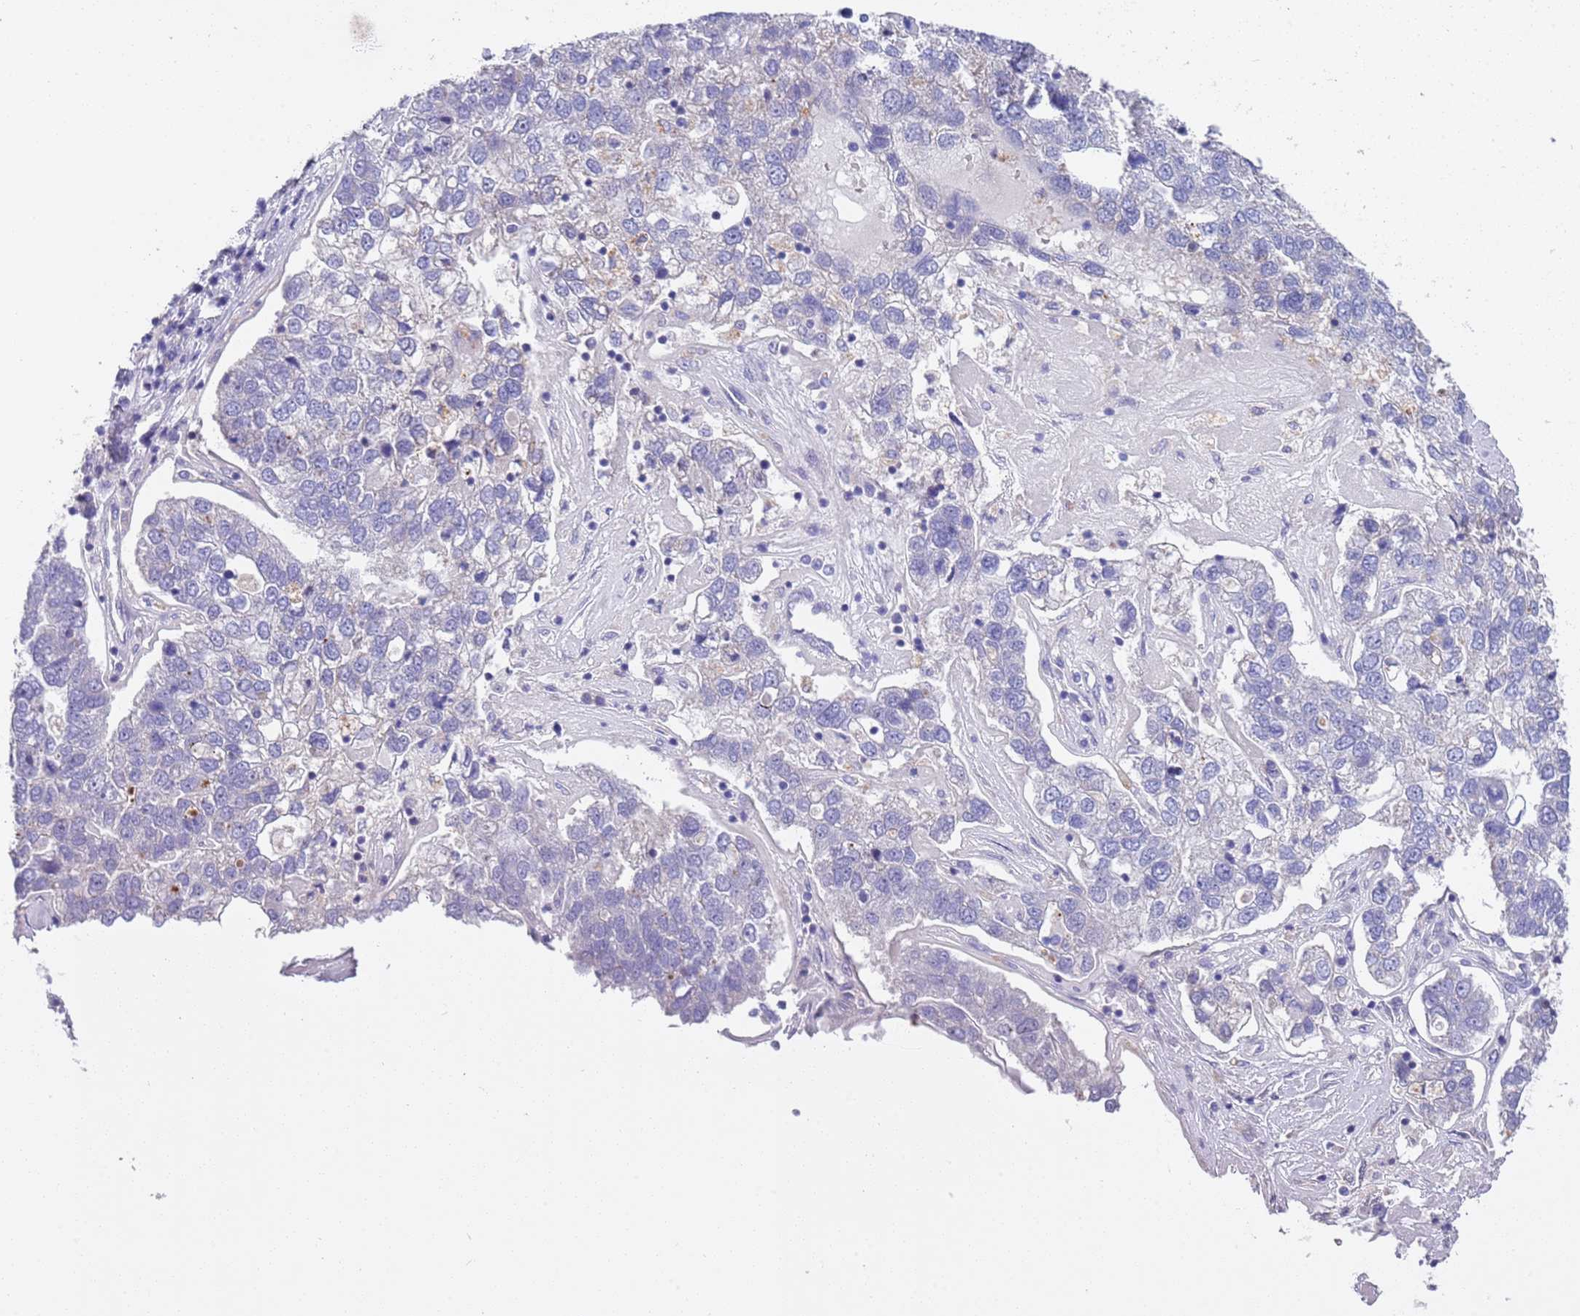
{"staining": {"intensity": "negative", "quantity": "none", "location": "none"}, "tissue": "pancreatic cancer", "cell_type": "Tumor cells", "image_type": "cancer", "snomed": [{"axis": "morphology", "description": "Adenocarcinoma, NOS"}, {"axis": "topography", "description": "Pancreas"}], "caption": "Image shows no significant protein positivity in tumor cells of pancreatic cancer (adenocarcinoma).", "gene": "BRMS1L", "patient": {"sex": "female", "age": 61}}